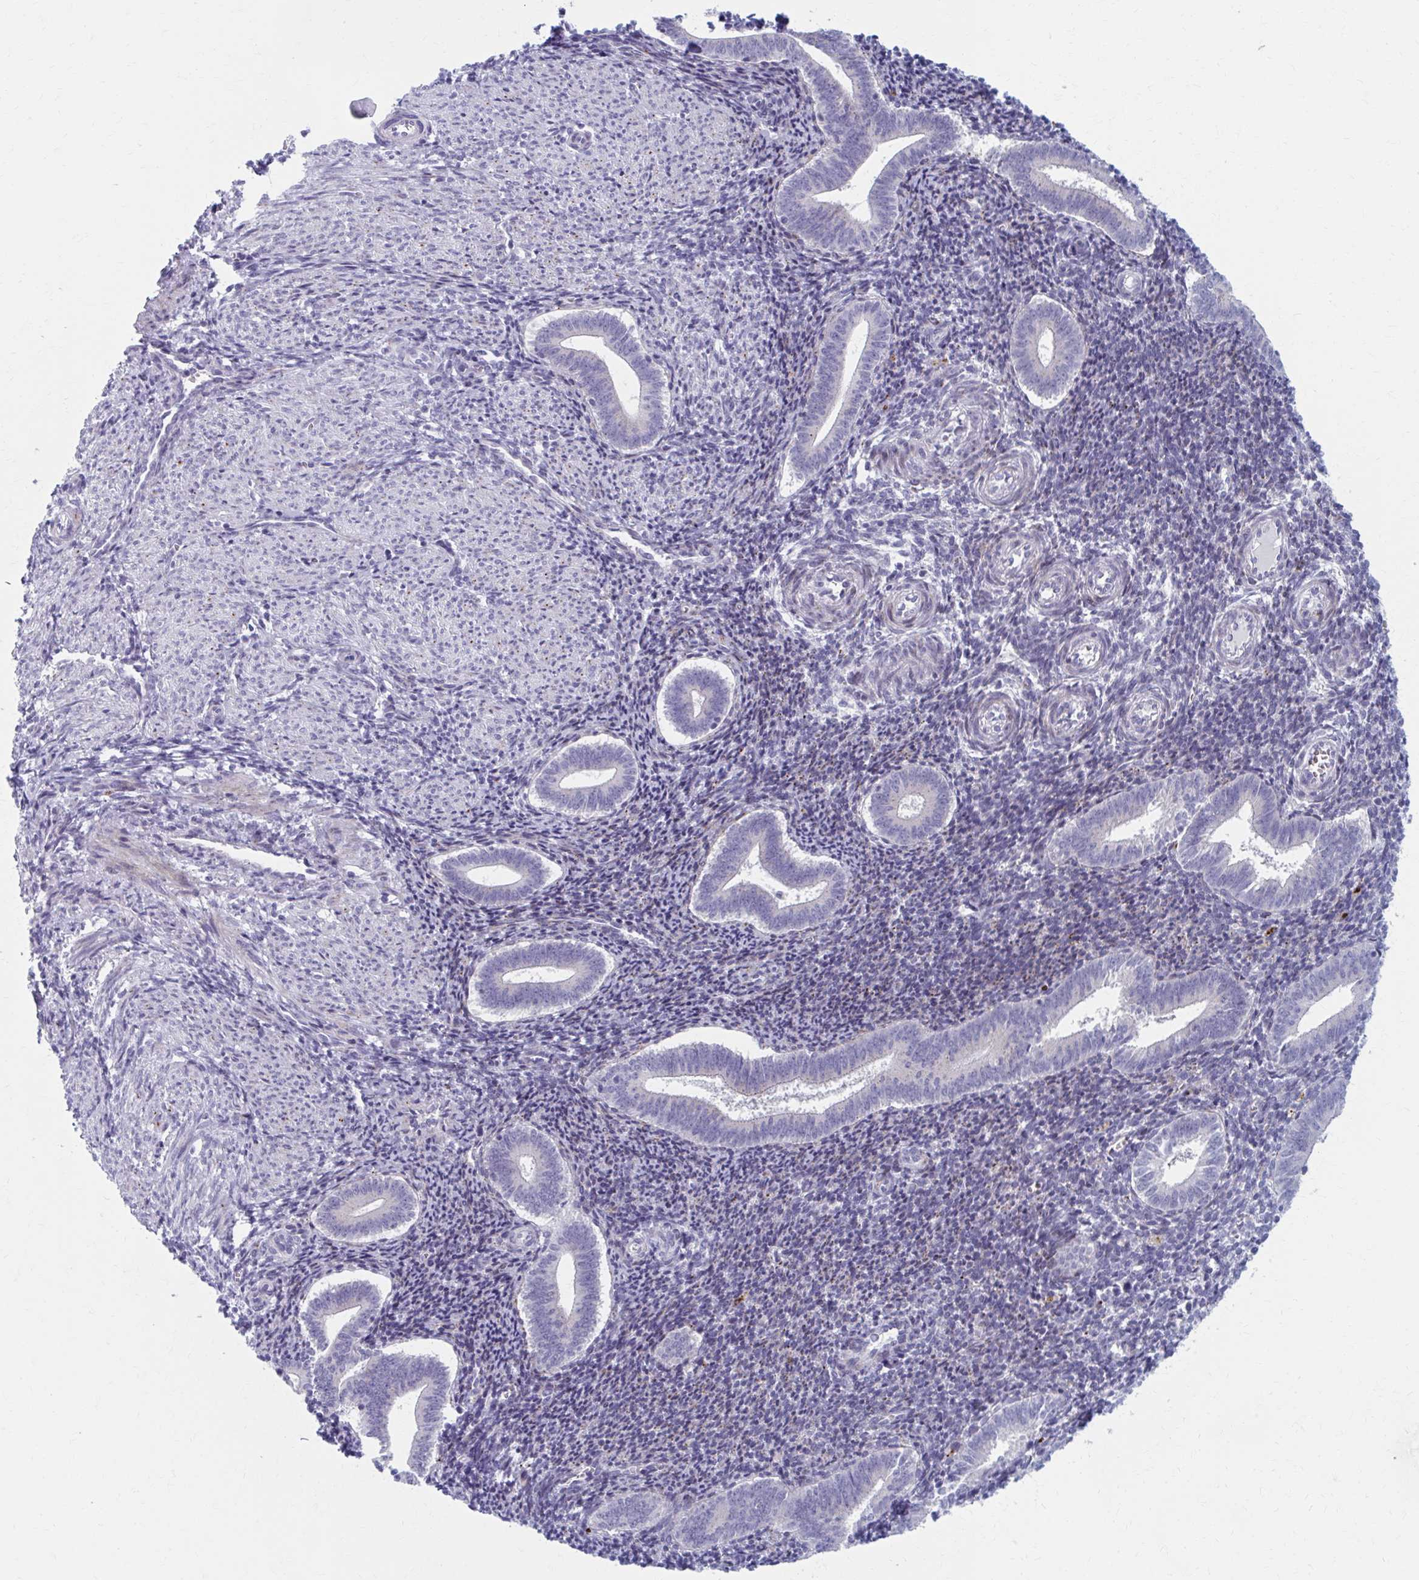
{"staining": {"intensity": "negative", "quantity": "none", "location": "none"}, "tissue": "endometrium", "cell_type": "Cells in endometrial stroma", "image_type": "normal", "snomed": [{"axis": "morphology", "description": "Normal tissue, NOS"}, {"axis": "topography", "description": "Endometrium"}], "caption": "Immunohistochemistry of benign endometrium demonstrates no expression in cells in endometrial stroma. Brightfield microscopy of IHC stained with DAB (3,3'-diaminobenzidine) (brown) and hematoxylin (blue), captured at high magnification.", "gene": "OLFM2", "patient": {"sex": "female", "age": 25}}